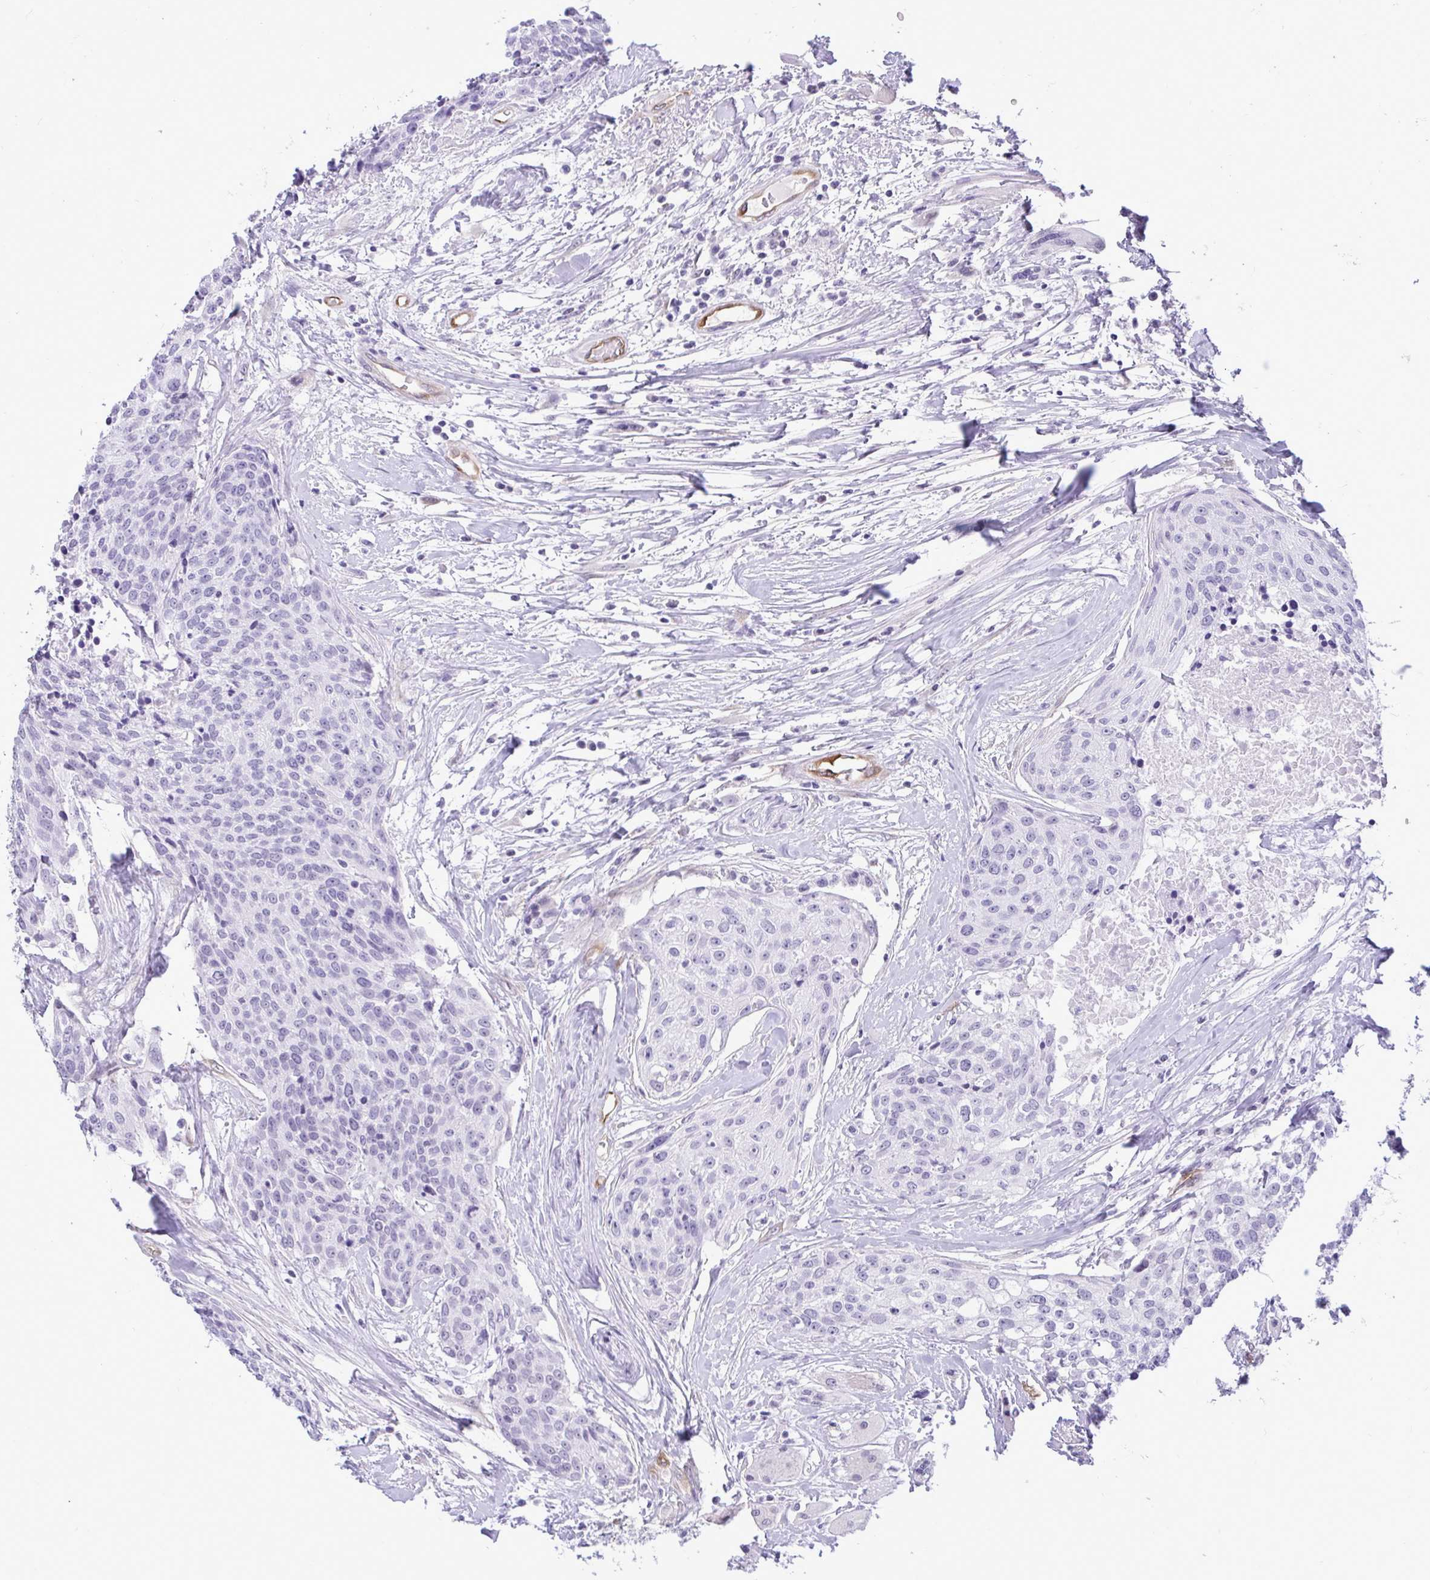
{"staining": {"intensity": "negative", "quantity": "none", "location": "none"}, "tissue": "head and neck cancer", "cell_type": "Tumor cells", "image_type": "cancer", "snomed": [{"axis": "morphology", "description": "Squamous cell carcinoma, NOS"}, {"axis": "topography", "description": "Oral tissue"}, {"axis": "topography", "description": "Head-Neck"}], "caption": "Immunohistochemistry (IHC) of head and neck cancer demonstrates no positivity in tumor cells.", "gene": "EML1", "patient": {"sex": "male", "age": 64}}